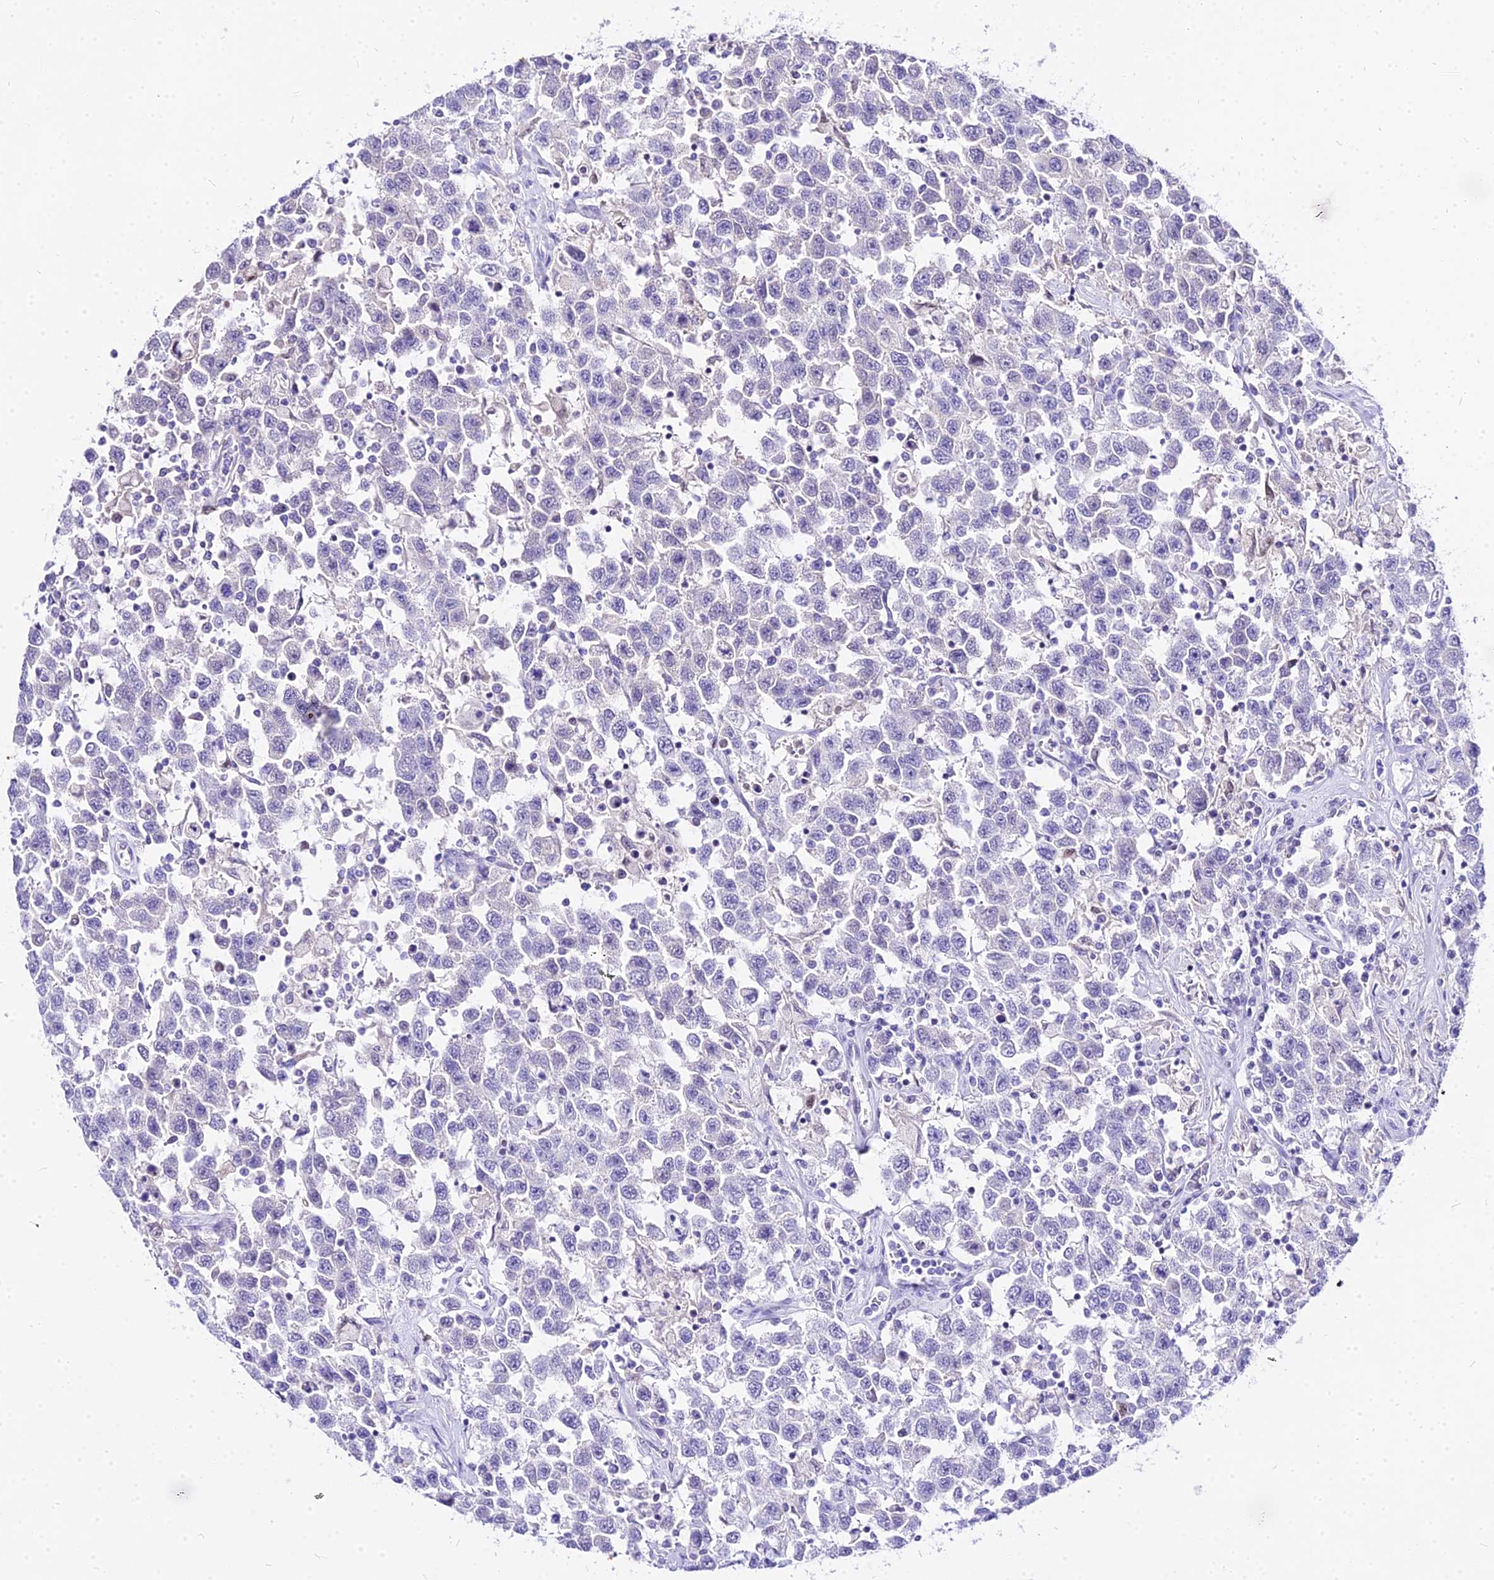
{"staining": {"intensity": "negative", "quantity": "none", "location": "none"}, "tissue": "testis cancer", "cell_type": "Tumor cells", "image_type": "cancer", "snomed": [{"axis": "morphology", "description": "Seminoma, NOS"}, {"axis": "topography", "description": "Testis"}], "caption": "The IHC micrograph has no significant staining in tumor cells of testis cancer (seminoma) tissue.", "gene": "CARD18", "patient": {"sex": "male", "age": 41}}